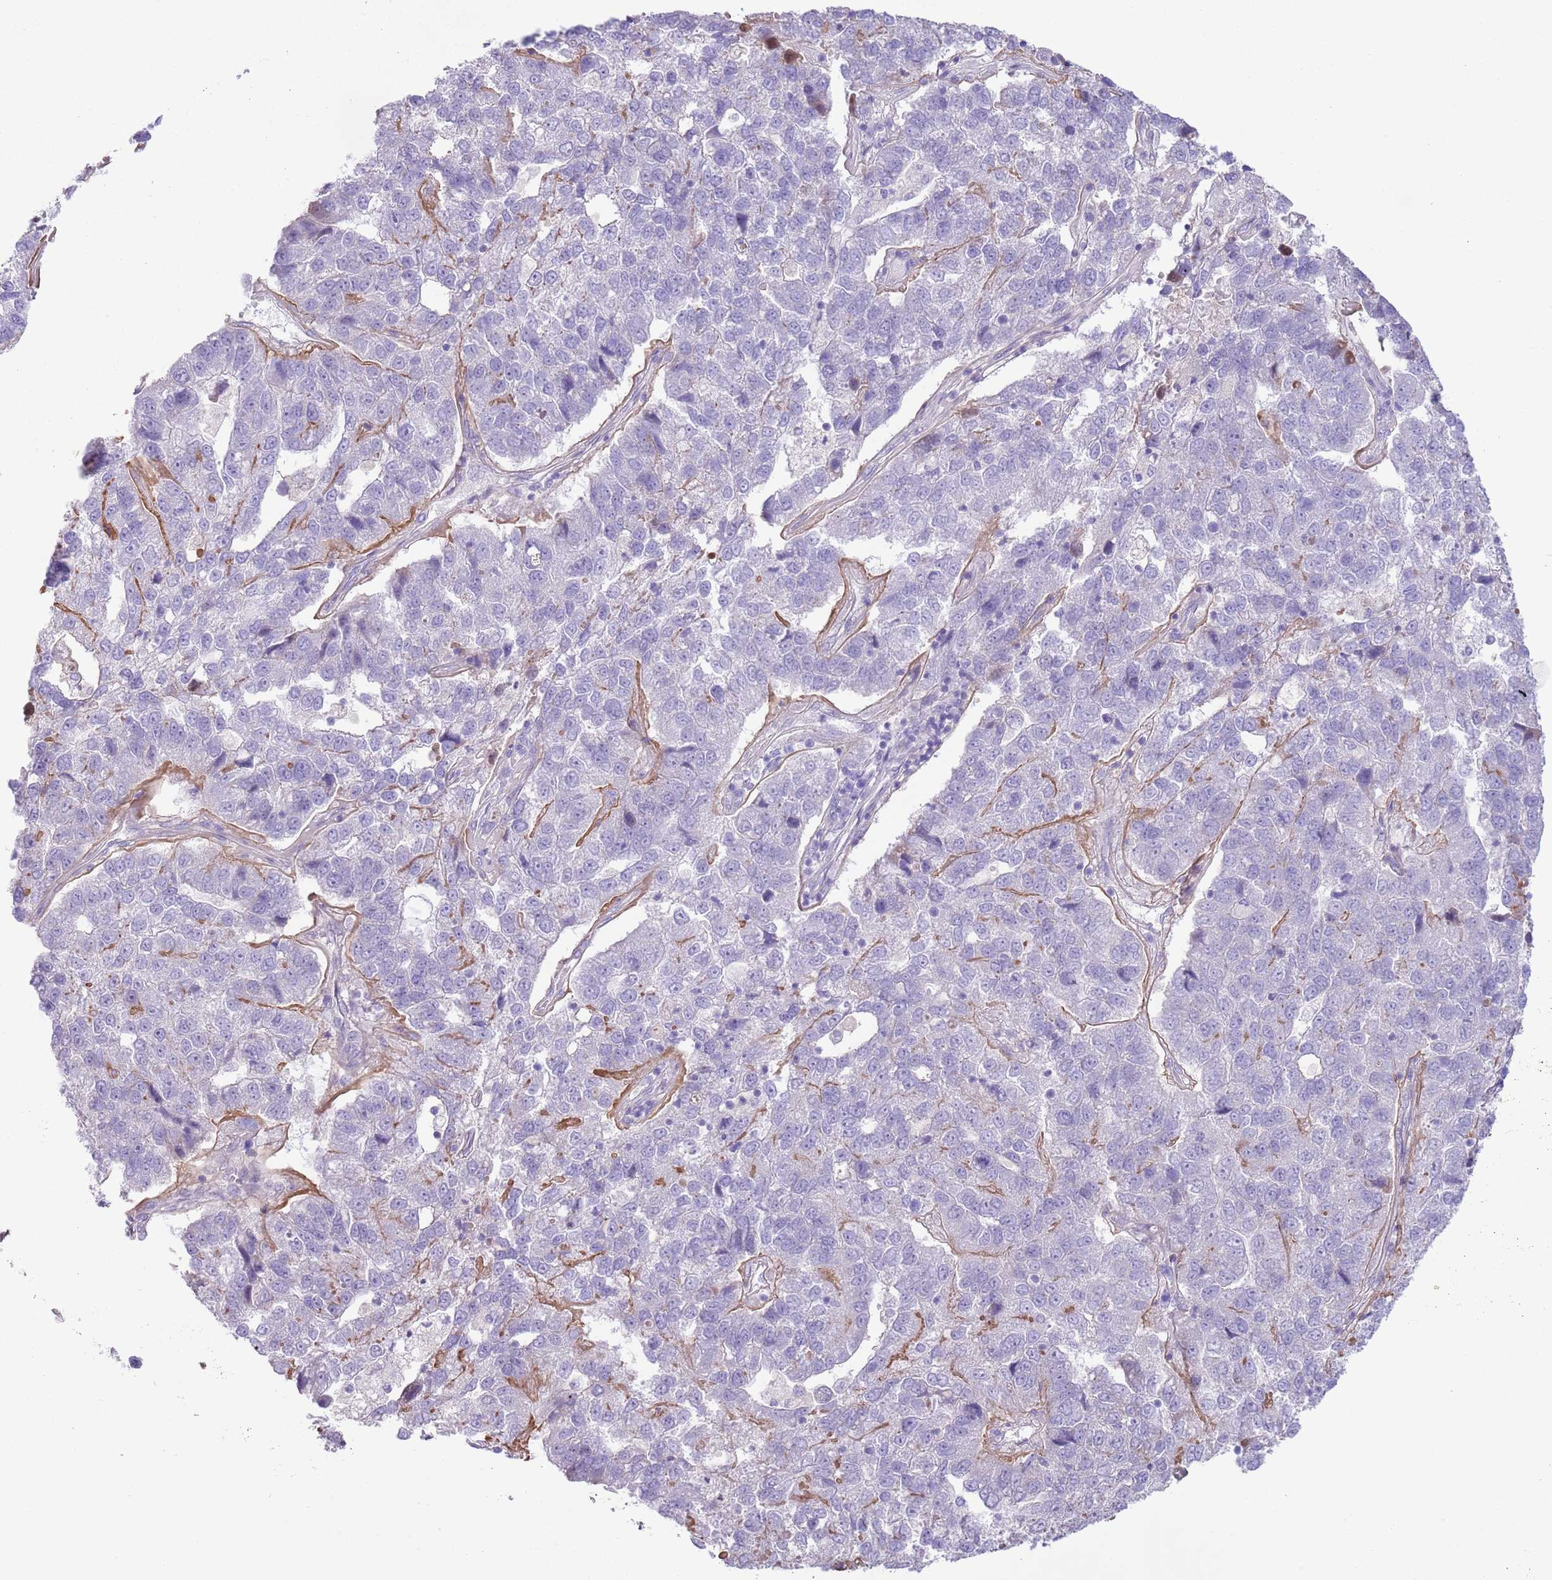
{"staining": {"intensity": "negative", "quantity": "none", "location": "none"}, "tissue": "pancreatic cancer", "cell_type": "Tumor cells", "image_type": "cancer", "snomed": [{"axis": "morphology", "description": "Adenocarcinoma, NOS"}, {"axis": "topography", "description": "Pancreas"}], "caption": "Tumor cells show no significant protein positivity in pancreatic cancer. Nuclei are stained in blue.", "gene": "CFH", "patient": {"sex": "female", "age": 61}}